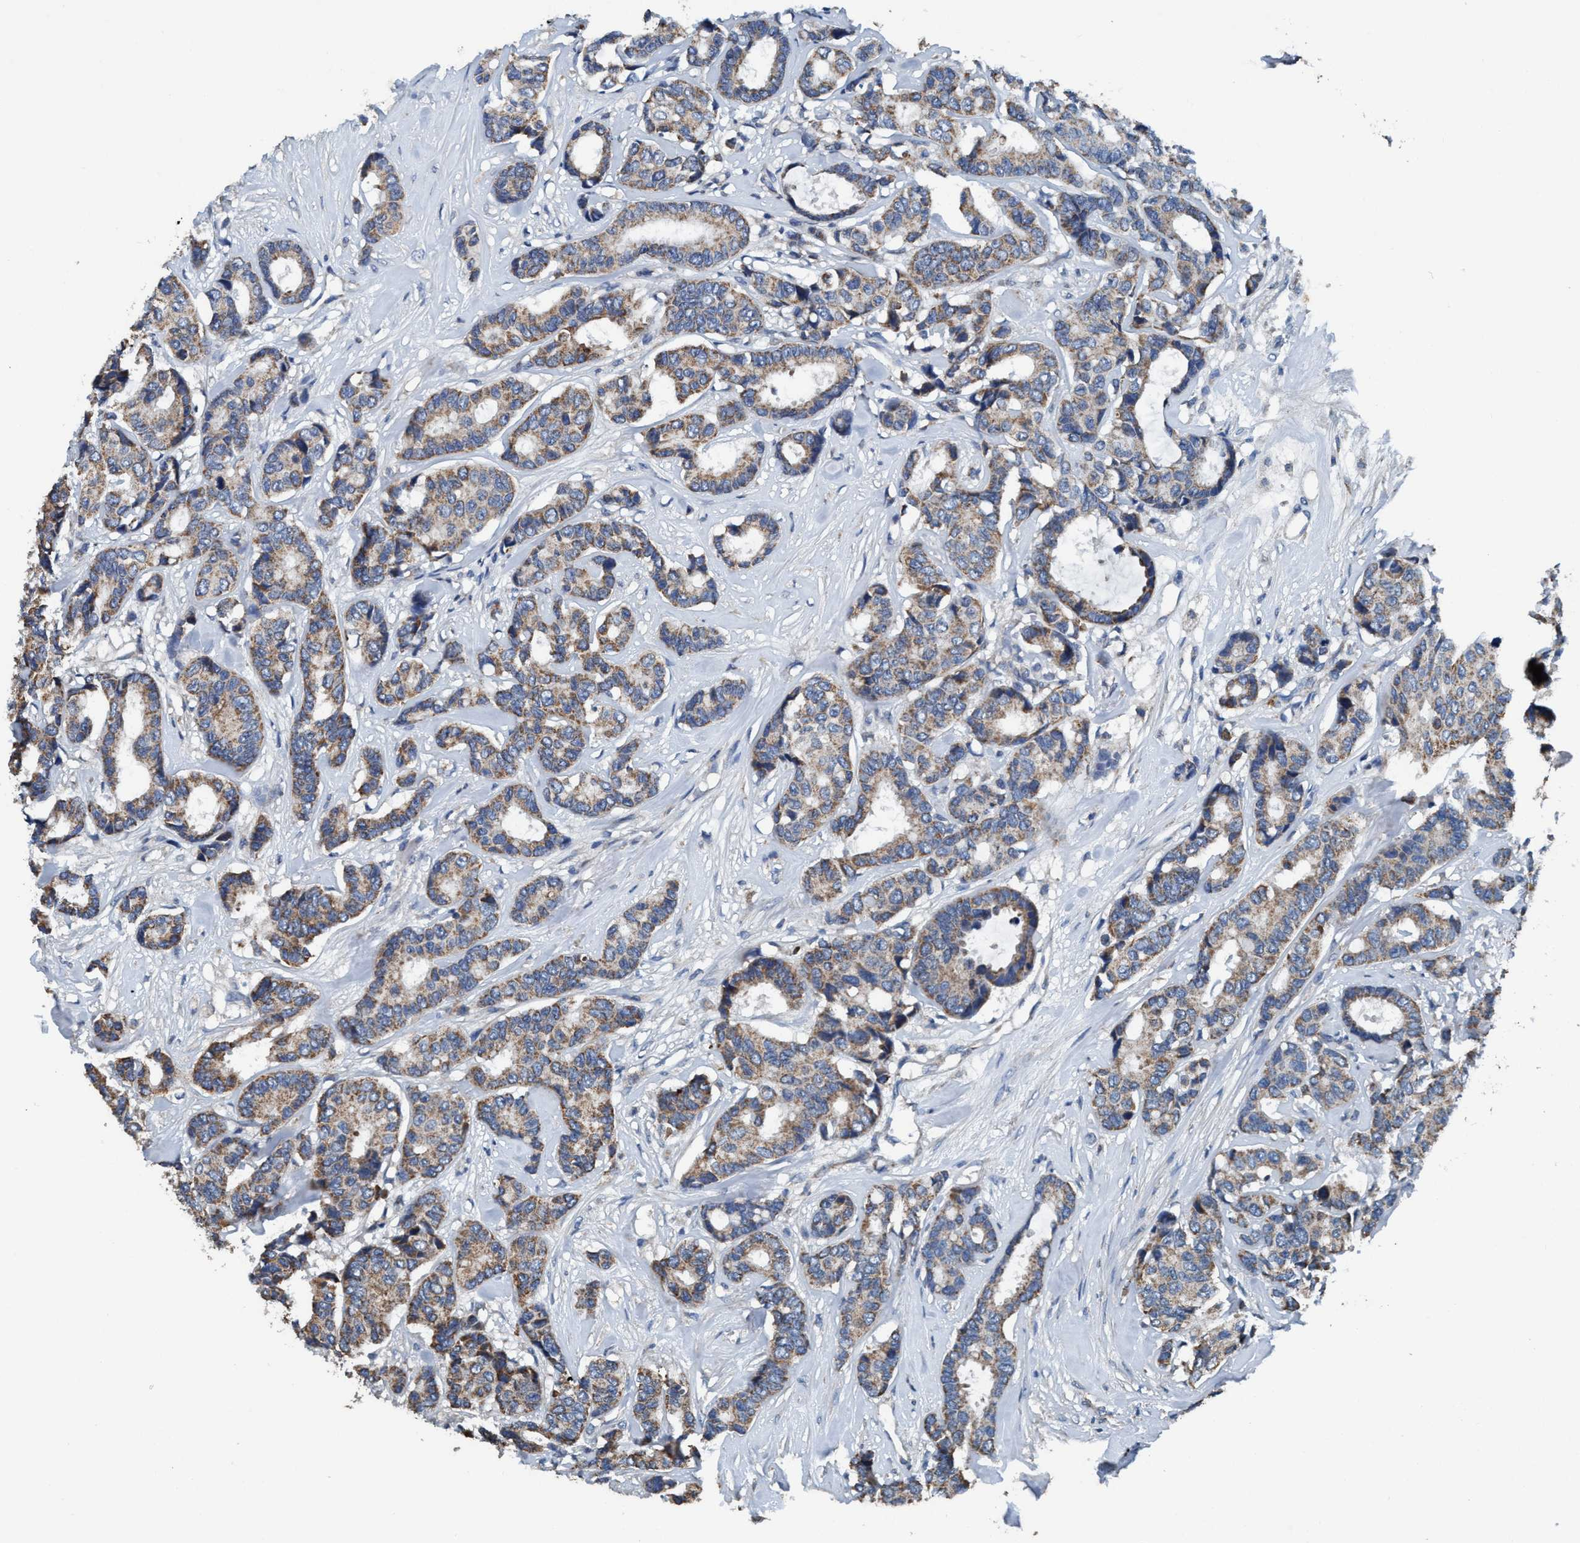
{"staining": {"intensity": "negative", "quantity": "none", "location": "none"}, "tissue": "breast cancer", "cell_type": "Tumor cells", "image_type": "cancer", "snomed": [{"axis": "morphology", "description": "Duct carcinoma"}, {"axis": "topography", "description": "Breast"}], "caption": "Human breast cancer (intraductal carcinoma) stained for a protein using immunohistochemistry exhibits no expression in tumor cells.", "gene": "ANKFN1", "patient": {"sex": "female", "age": 87}}